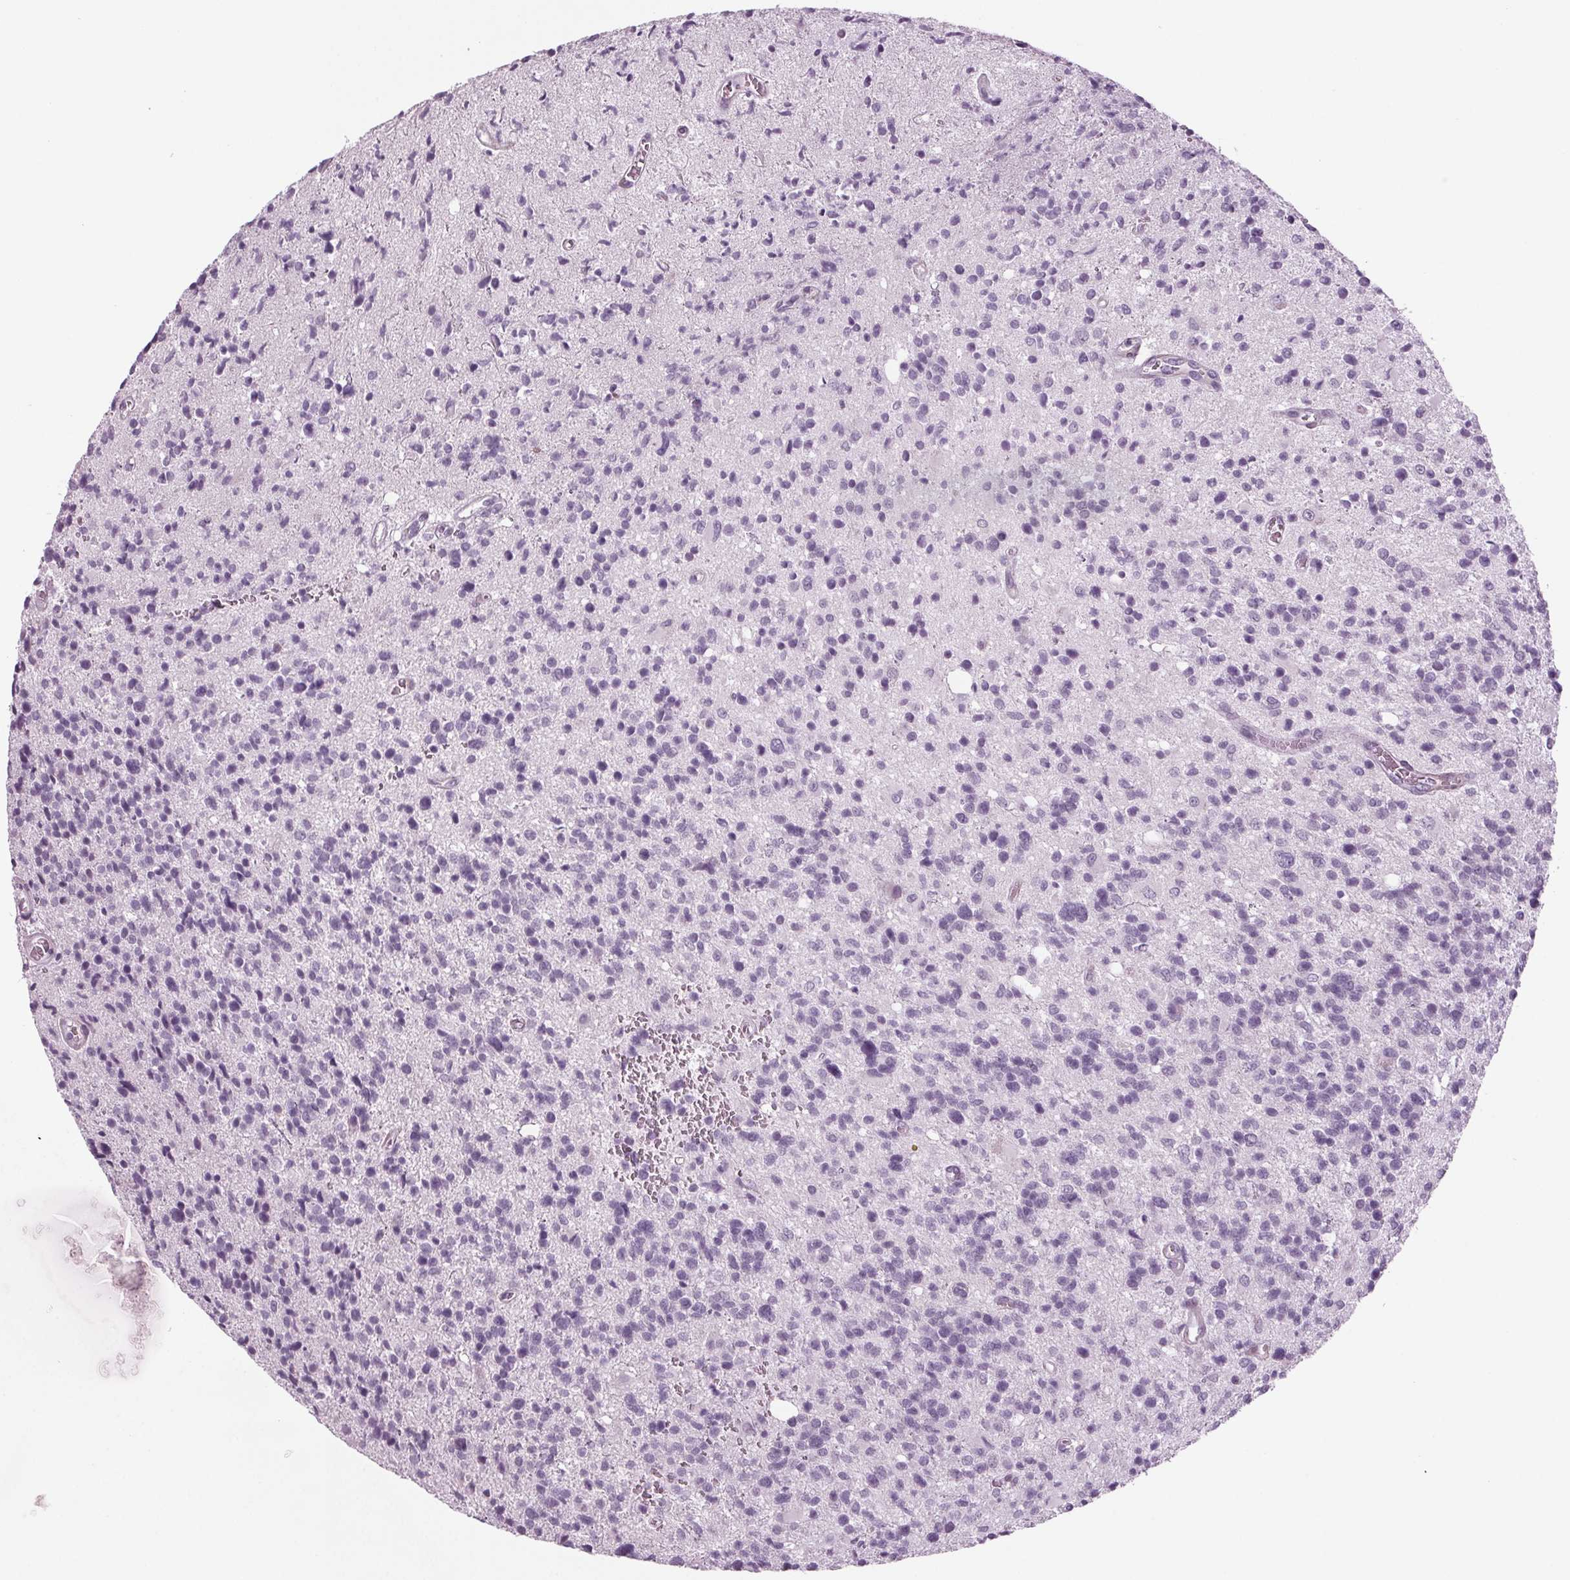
{"staining": {"intensity": "negative", "quantity": "none", "location": "none"}, "tissue": "glioma", "cell_type": "Tumor cells", "image_type": "cancer", "snomed": [{"axis": "morphology", "description": "Glioma, malignant, High grade"}, {"axis": "topography", "description": "Brain"}], "caption": "Tumor cells show no significant staining in malignant glioma (high-grade). (DAB (3,3'-diaminobenzidine) immunohistochemistry (IHC) visualized using brightfield microscopy, high magnification).", "gene": "BHLHE22", "patient": {"sex": "male", "age": 29}}